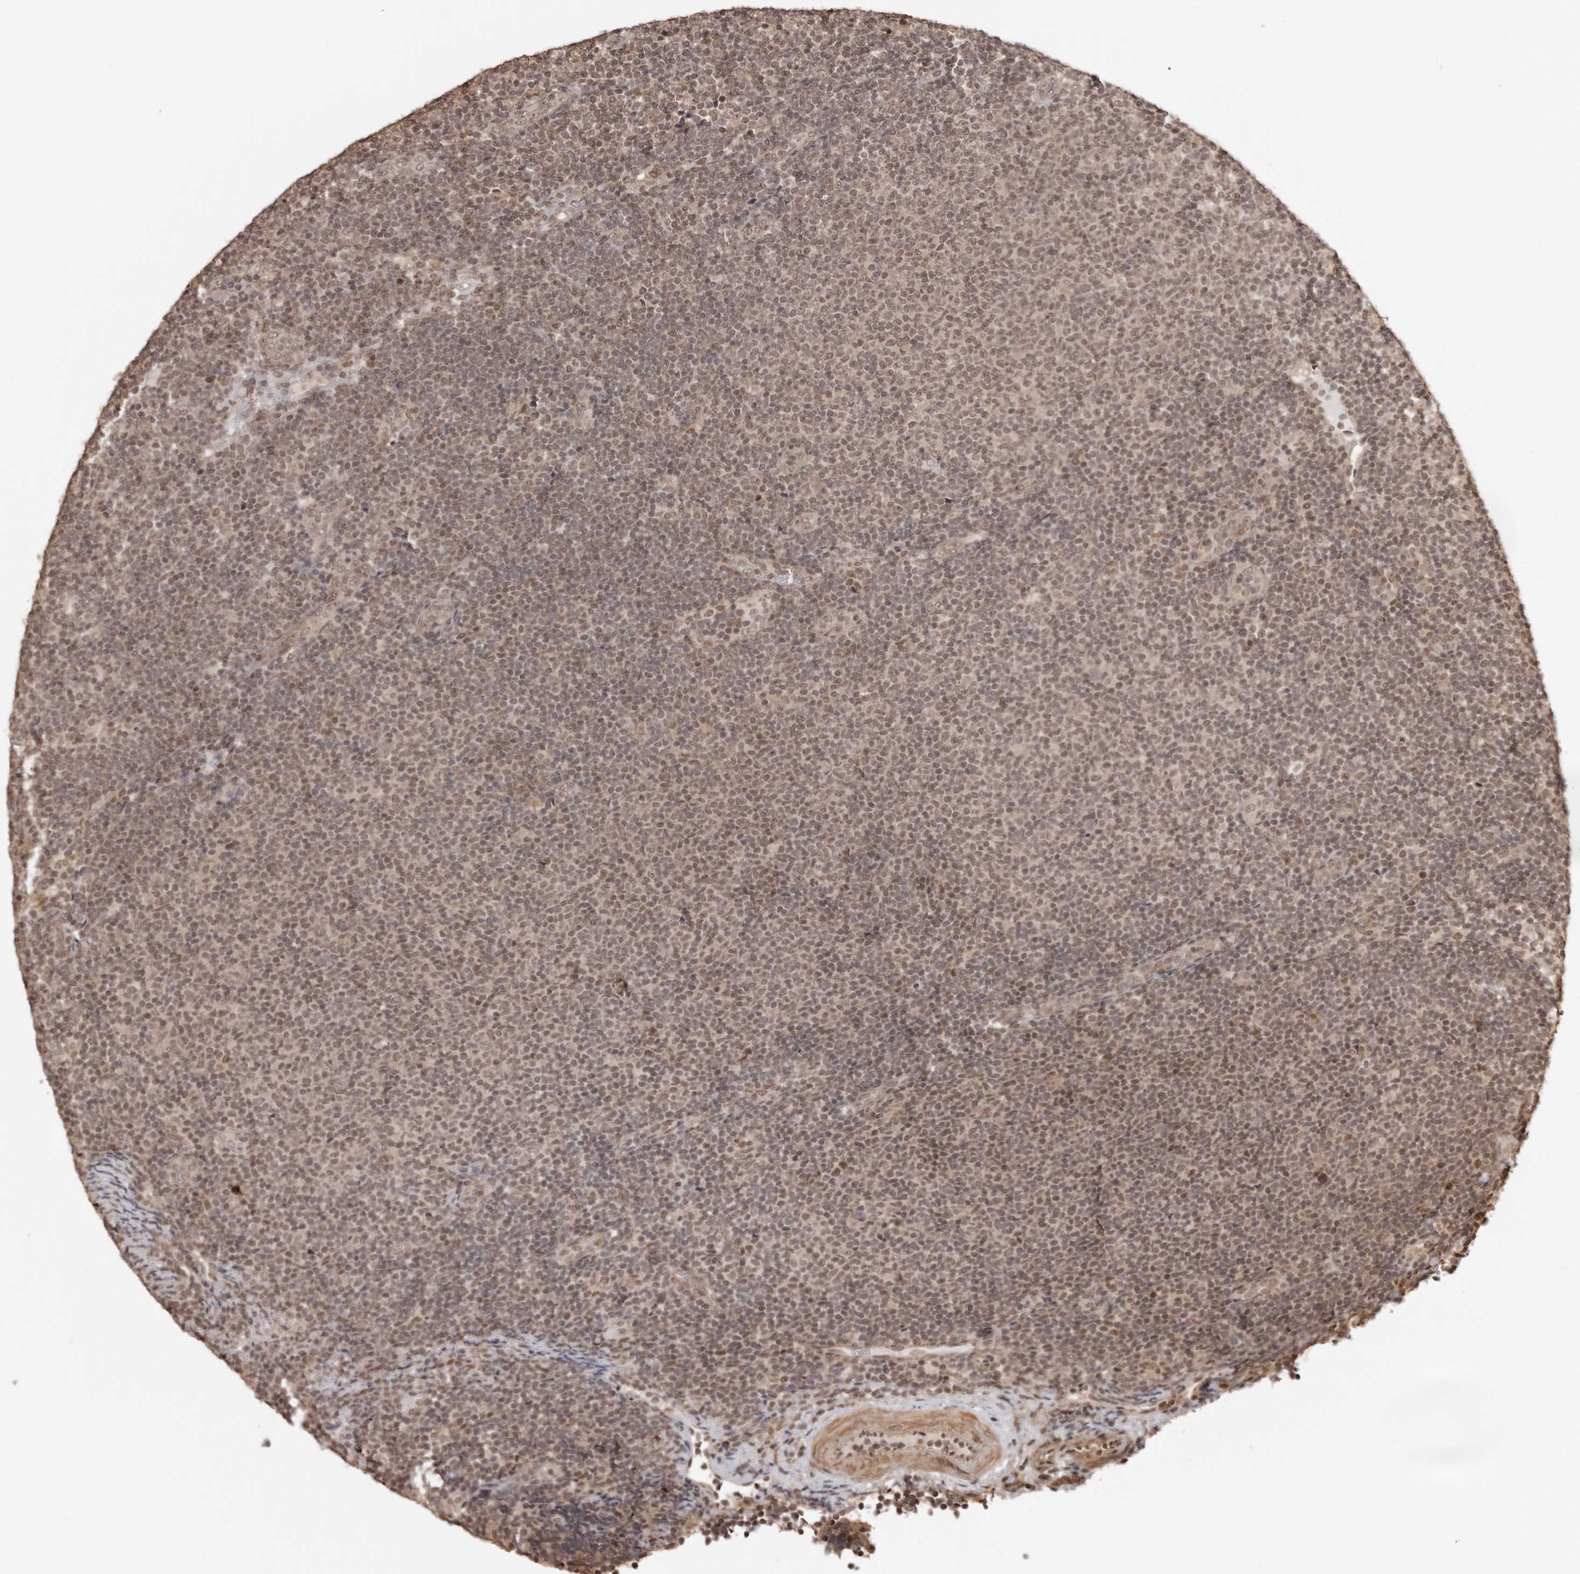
{"staining": {"intensity": "weak", "quantity": ">75%", "location": "cytoplasmic/membranous,nuclear"}, "tissue": "lymphoma", "cell_type": "Tumor cells", "image_type": "cancer", "snomed": [{"axis": "morphology", "description": "Malignant lymphoma, non-Hodgkin's type, Low grade"}, {"axis": "topography", "description": "Lymph node"}], "caption": "Lymphoma stained with IHC displays weak cytoplasmic/membranous and nuclear expression in approximately >75% of tumor cells. (Brightfield microscopy of DAB IHC at high magnification).", "gene": "SDE2", "patient": {"sex": "male", "age": 66}}